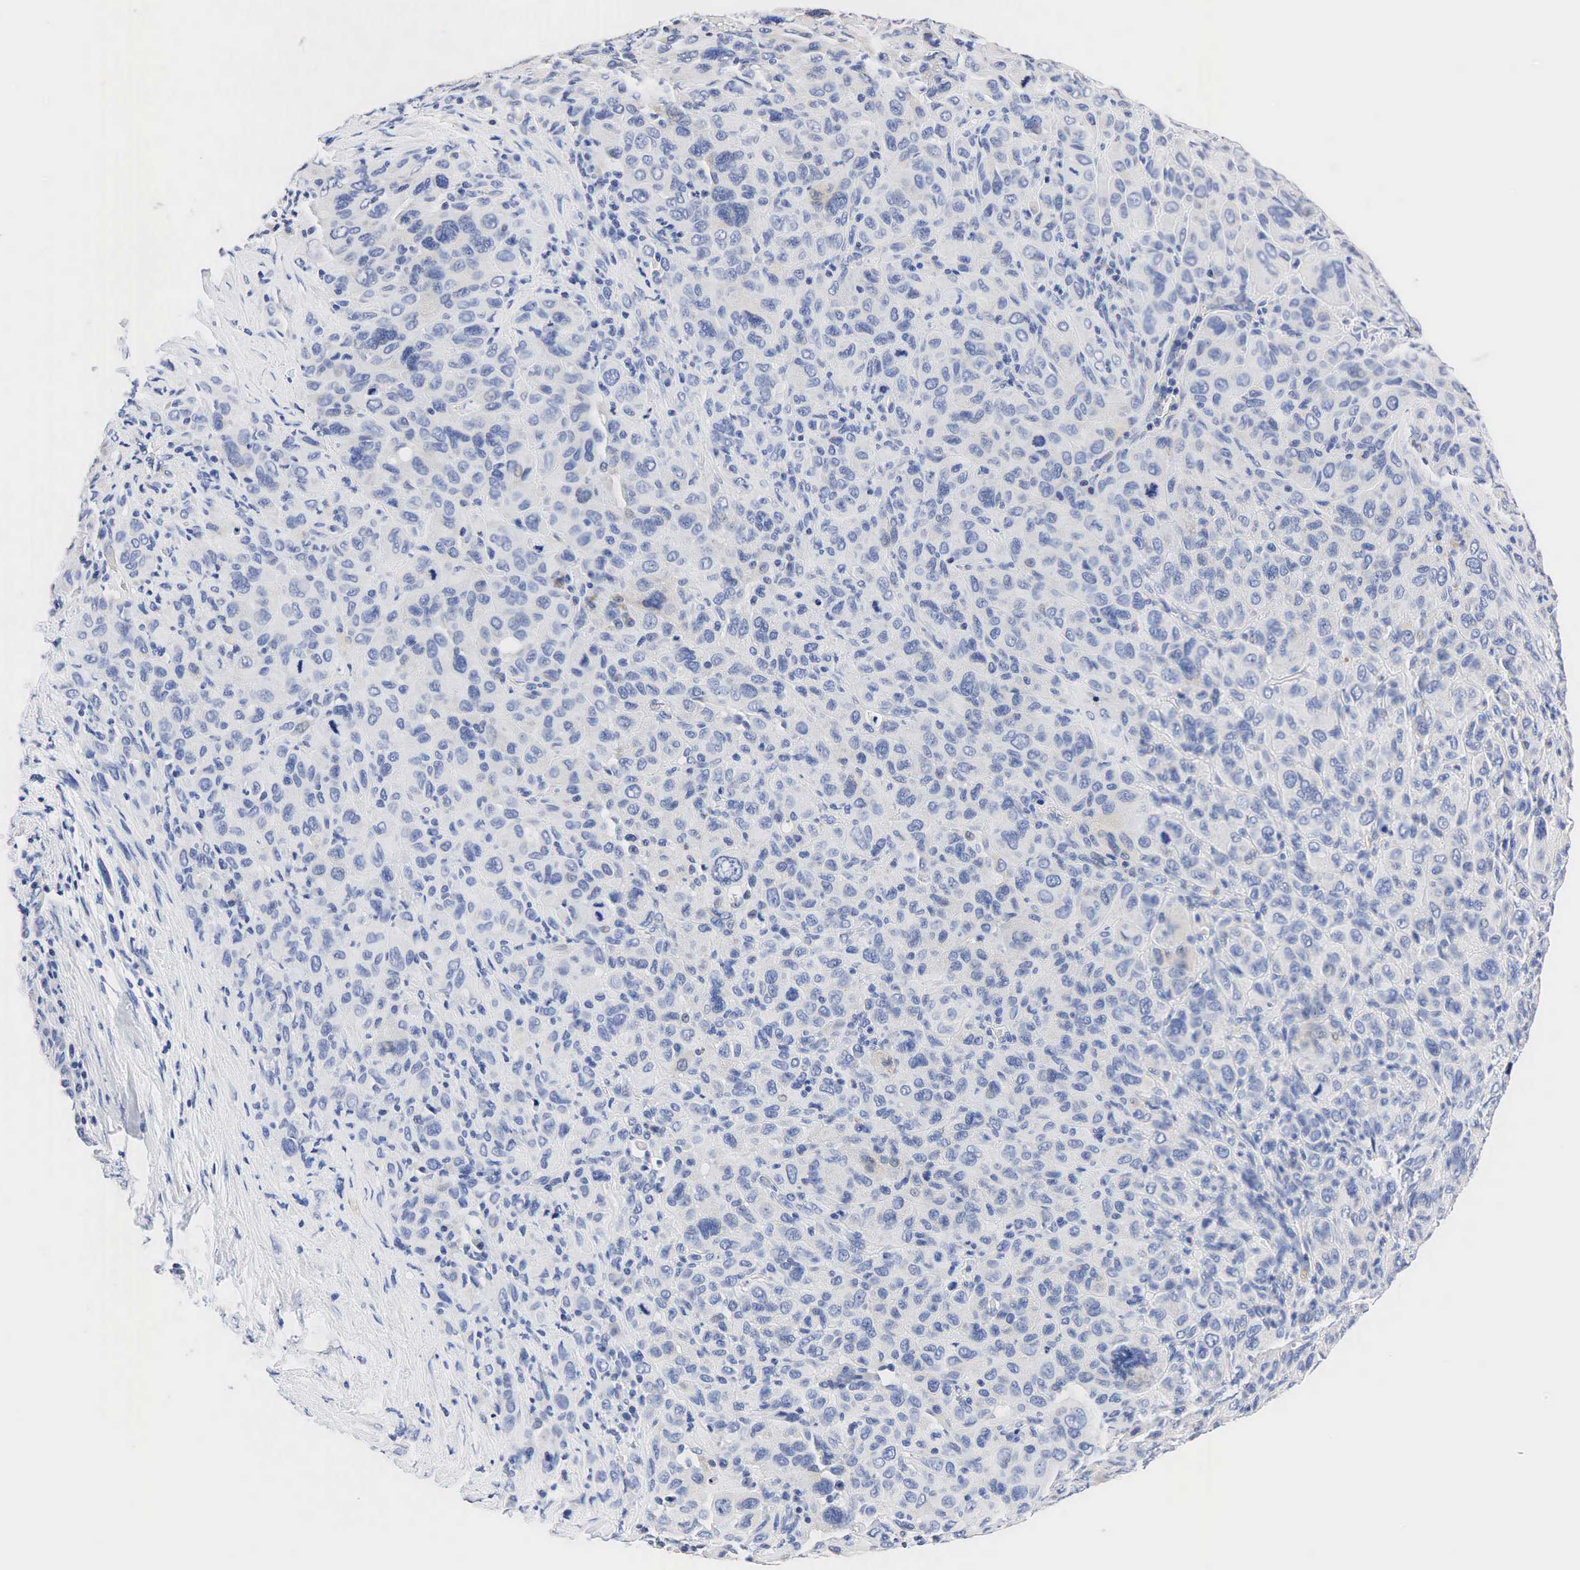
{"staining": {"intensity": "weak", "quantity": "<25%", "location": "cytoplasmic/membranous"}, "tissue": "melanoma", "cell_type": "Tumor cells", "image_type": "cancer", "snomed": [{"axis": "morphology", "description": "Malignant melanoma, Metastatic site"}, {"axis": "topography", "description": "Skin"}], "caption": "Tumor cells are negative for protein expression in human malignant melanoma (metastatic site).", "gene": "SST", "patient": {"sex": "male", "age": 32}}